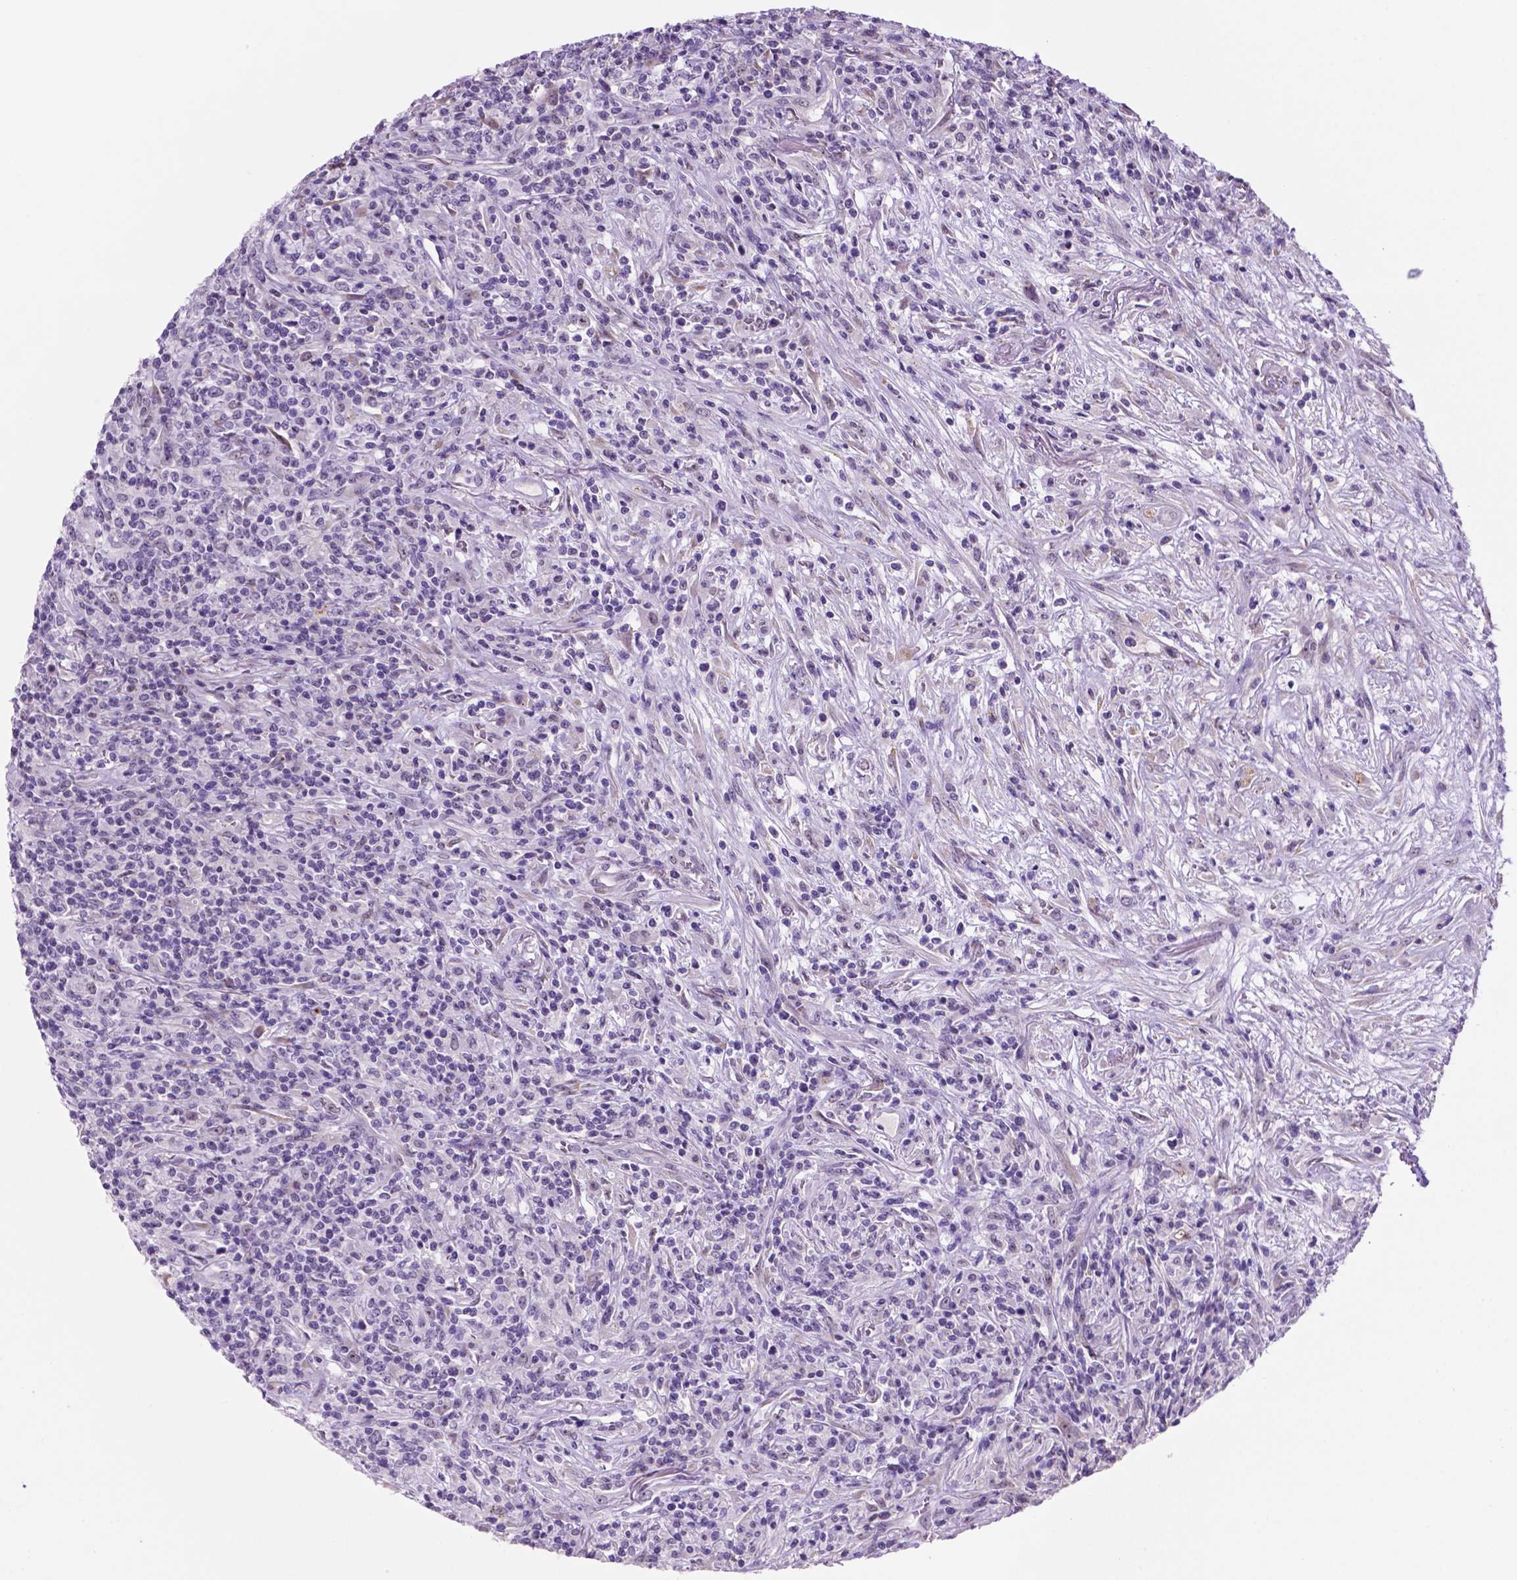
{"staining": {"intensity": "negative", "quantity": "none", "location": "none"}, "tissue": "lymphoma", "cell_type": "Tumor cells", "image_type": "cancer", "snomed": [{"axis": "morphology", "description": "Malignant lymphoma, non-Hodgkin's type, High grade"}, {"axis": "topography", "description": "Lung"}], "caption": "Lymphoma stained for a protein using IHC exhibits no staining tumor cells.", "gene": "C18orf21", "patient": {"sex": "male", "age": 79}}